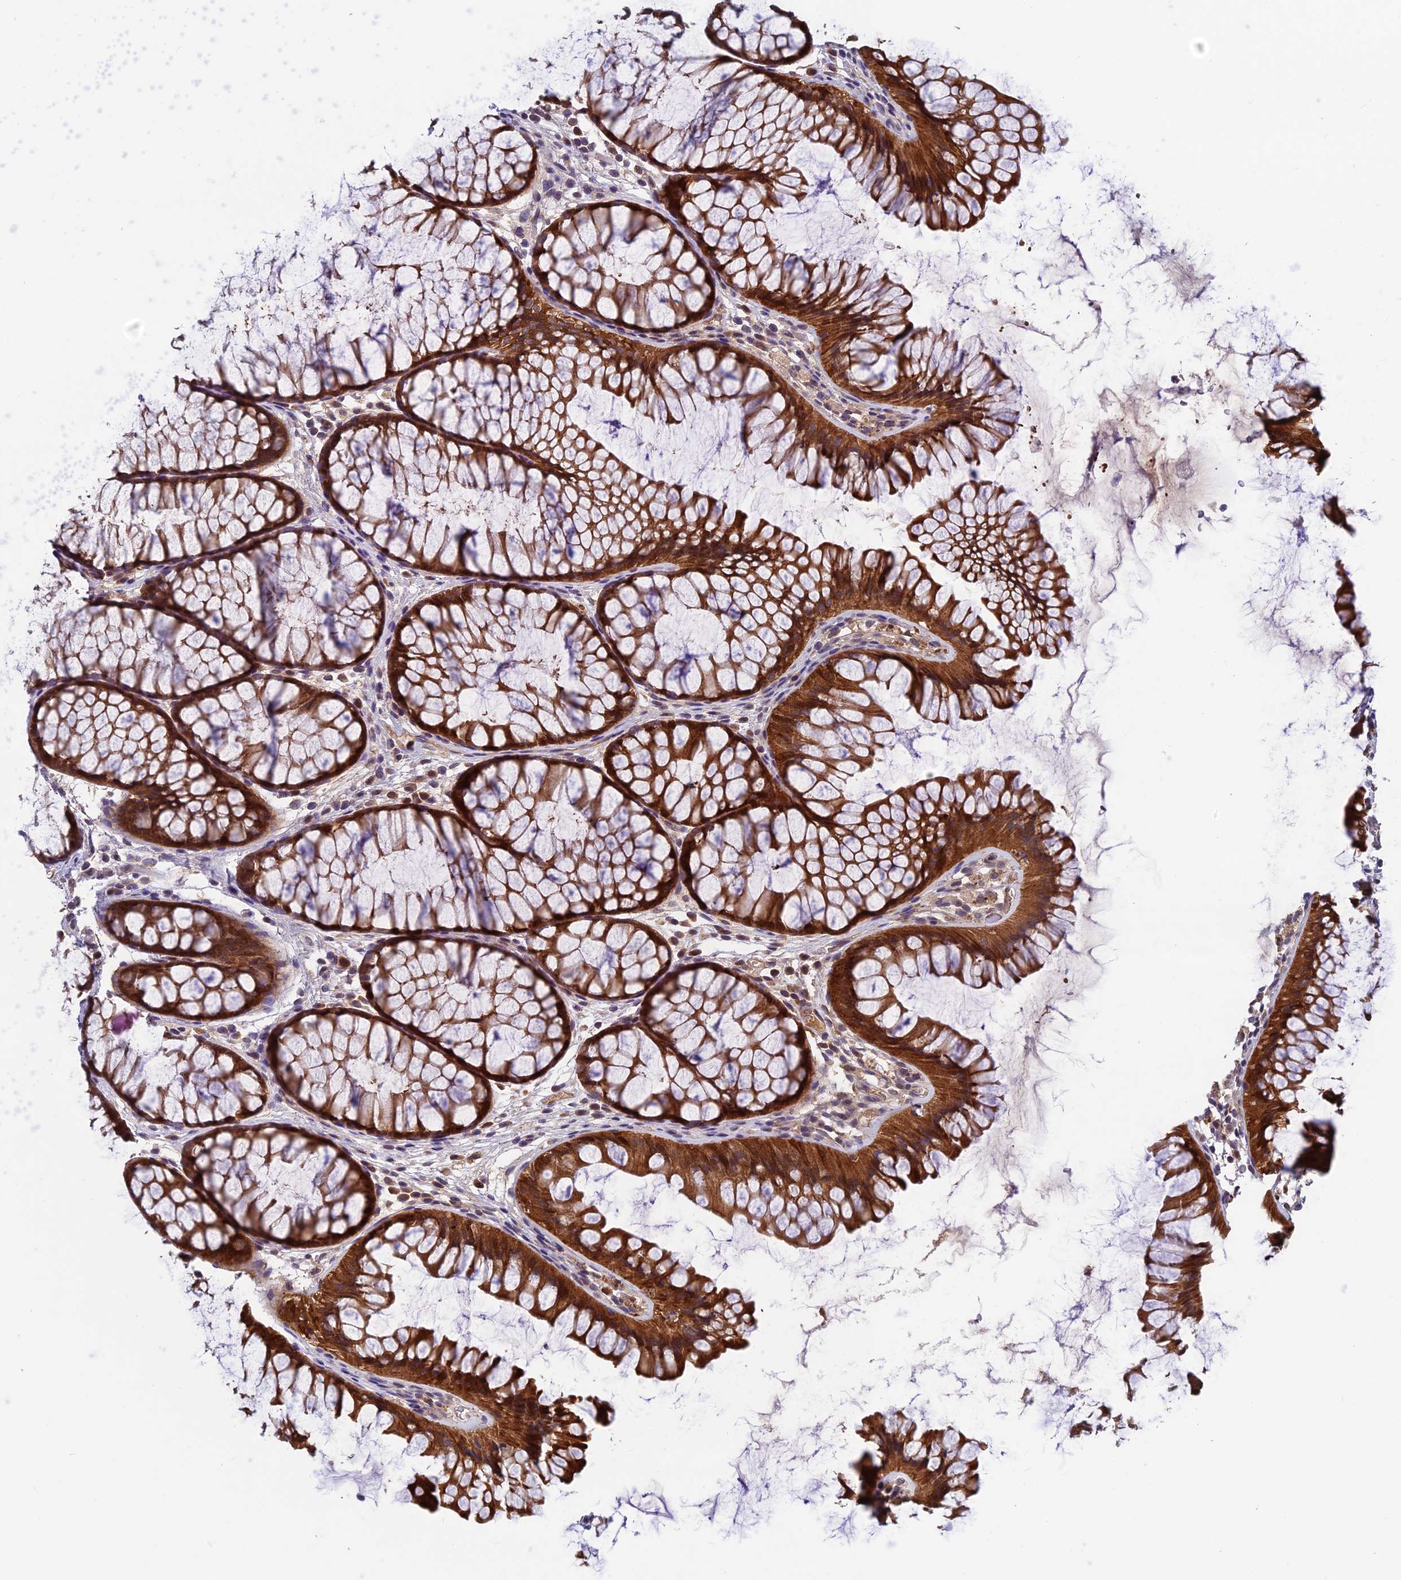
{"staining": {"intensity": "moderate", "quantity": ">75%", "location": "cytoplasmic/membranous"}, "tissue": "colon", "cell_type": "Endothelial cells", "image_type": "normal", "snomed": [{"axis": "morphology", "description": "Normal tissue, NOS"}, {"axis": "topography", "description": "Colon"}], "caption": "A micrograph of colon stained for a protein demonstrates moderate cytoplasmic/membranous brown staining in endothelial cells. The protein of interest is shown in brown color, while the nuclei are stained blue.", "gene": "CCDC15", "patient": {"sex": "female", "age": 82}}